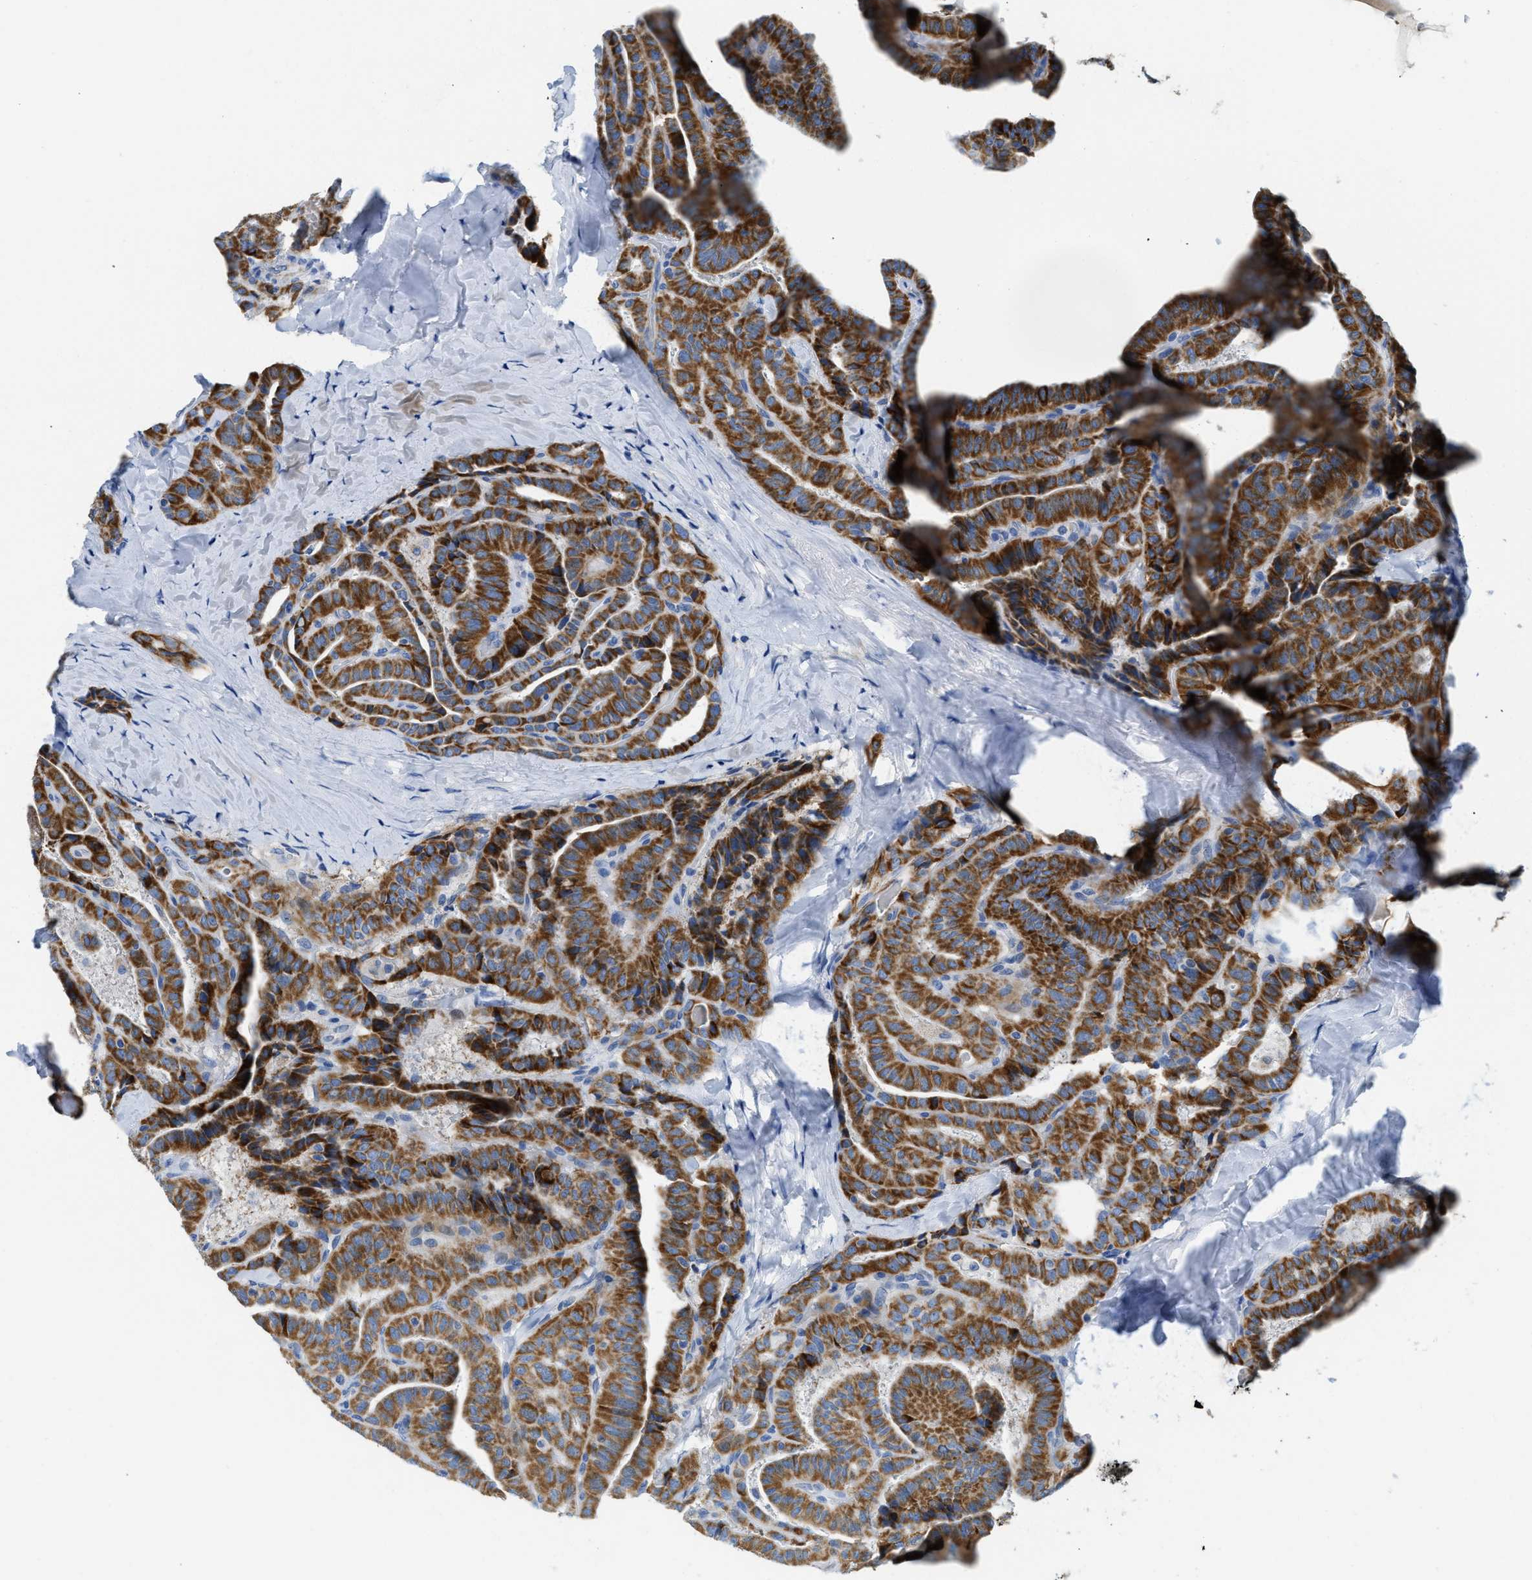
{"staining": {"intensity": "strong", "quantity": ">75%", "location": "cytoplasmic/membranous"}, "tissue": "thyroid cancer", "cell_type": "Tumor cells", "image_type": "cancer", "snomed": [{"axis": "morphology", "description": "Papillary adenocarcinoma, NOS"}, {"axis": "topography", "description": "Thyroid gland"}], "caption": "Protein expression analysis of human thyroid papillary adenocarcinoma reveals strong cytoplasmic/membranous staining in about >75% of tumor cells.", "gene": "SLC25A13", "patient": {"sex": "male", "age": 77}}